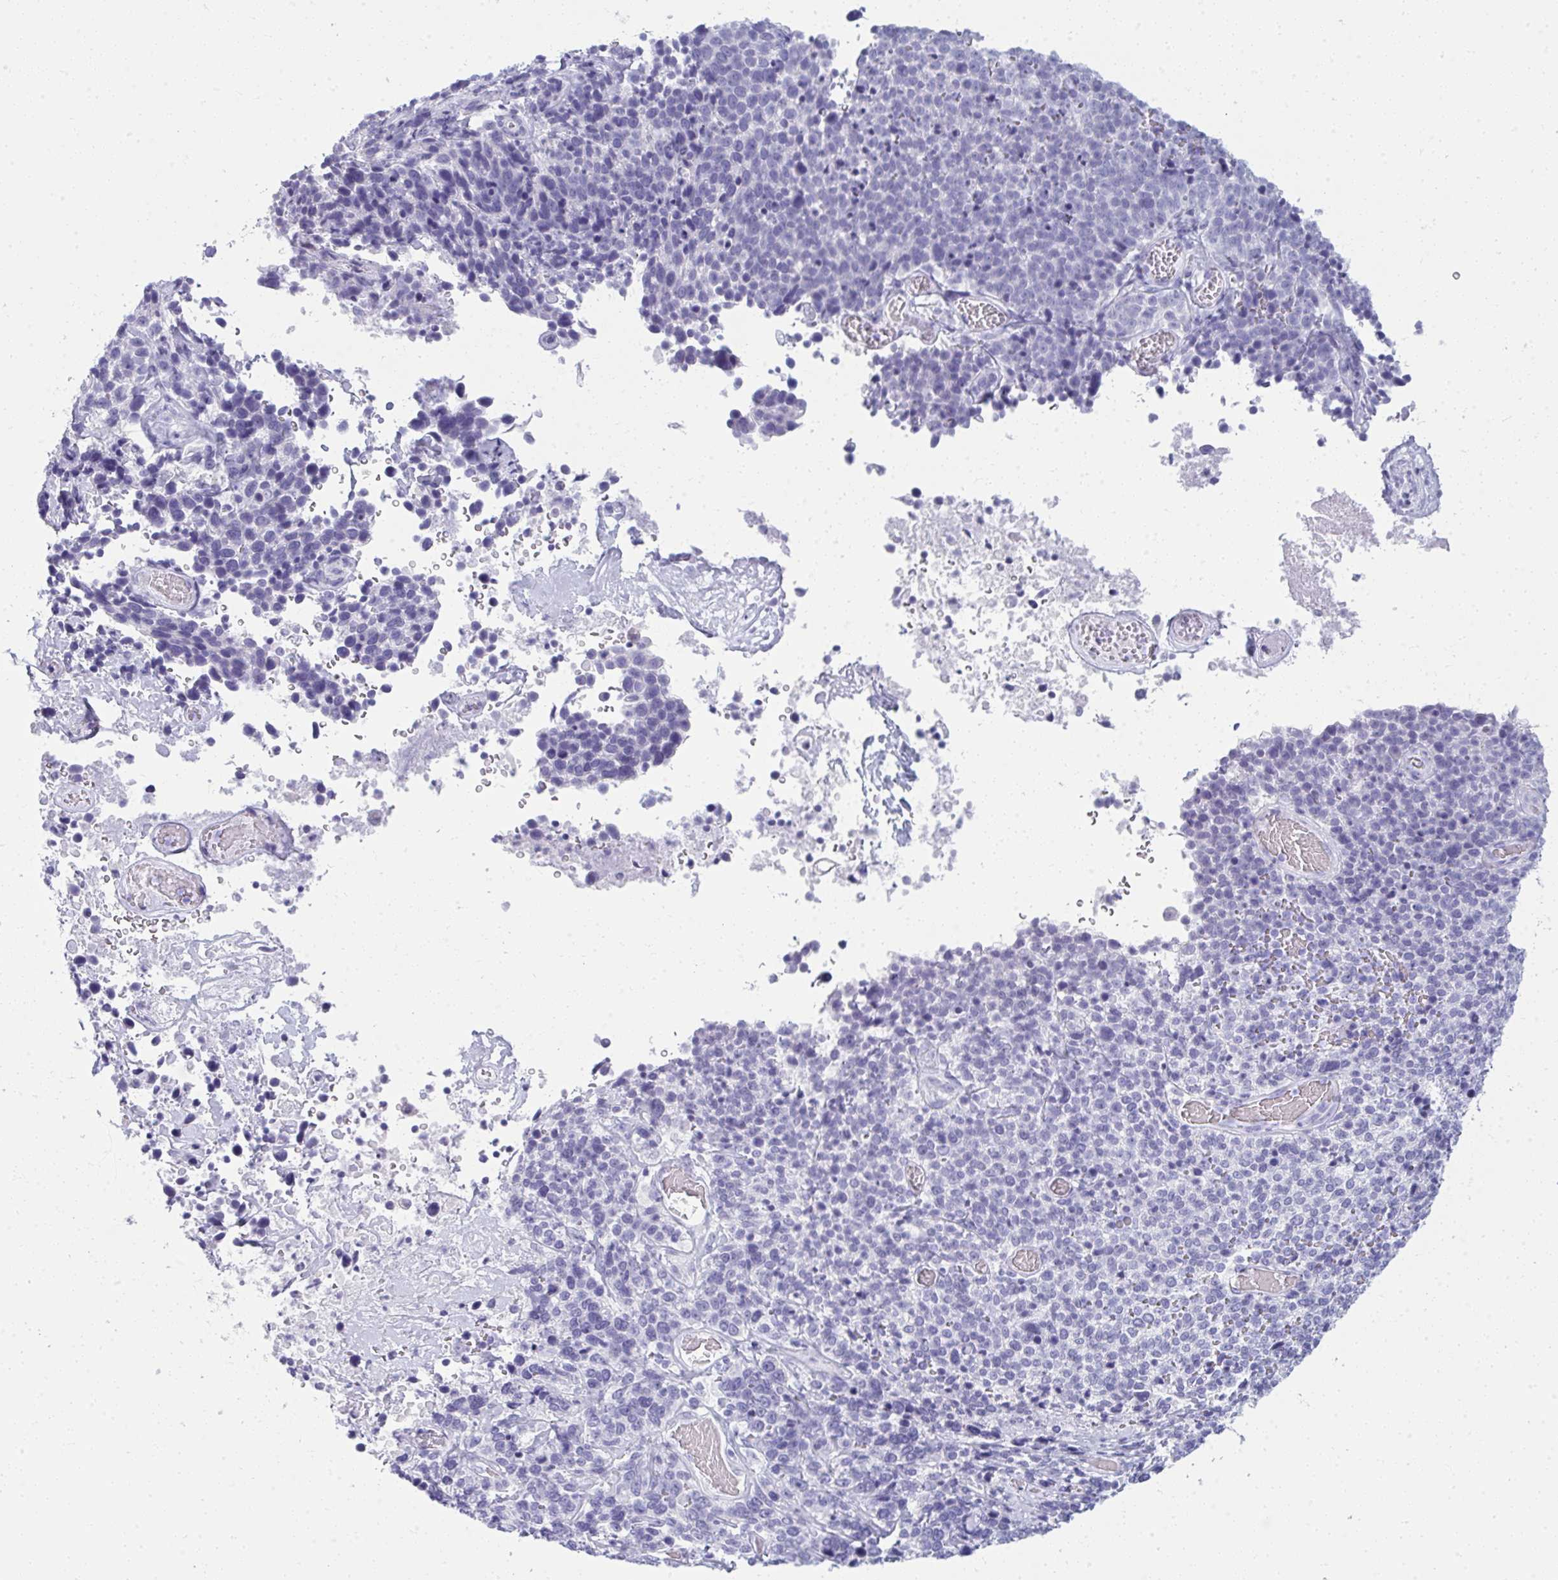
{"staining": {"intensity": "negative", "quantity": "none", "location": "none"}, "tissue": "cervical cancer", "cell_type": "Tumor cells", "image_type": "cancer", "snomed": [{"axis": "morphology", "description": "Squamous cell carcinoma, NOS"}, {"axis": "topography", "description": "Cervix"}], "caption": "Human squamous cell carcinoma (cervical) stained for a protein using immunohistochemistry (IHC) reveals no positivity in tumor cells.", "gene": "QDPR", "patient": {"sex": "female", "age": 46}}